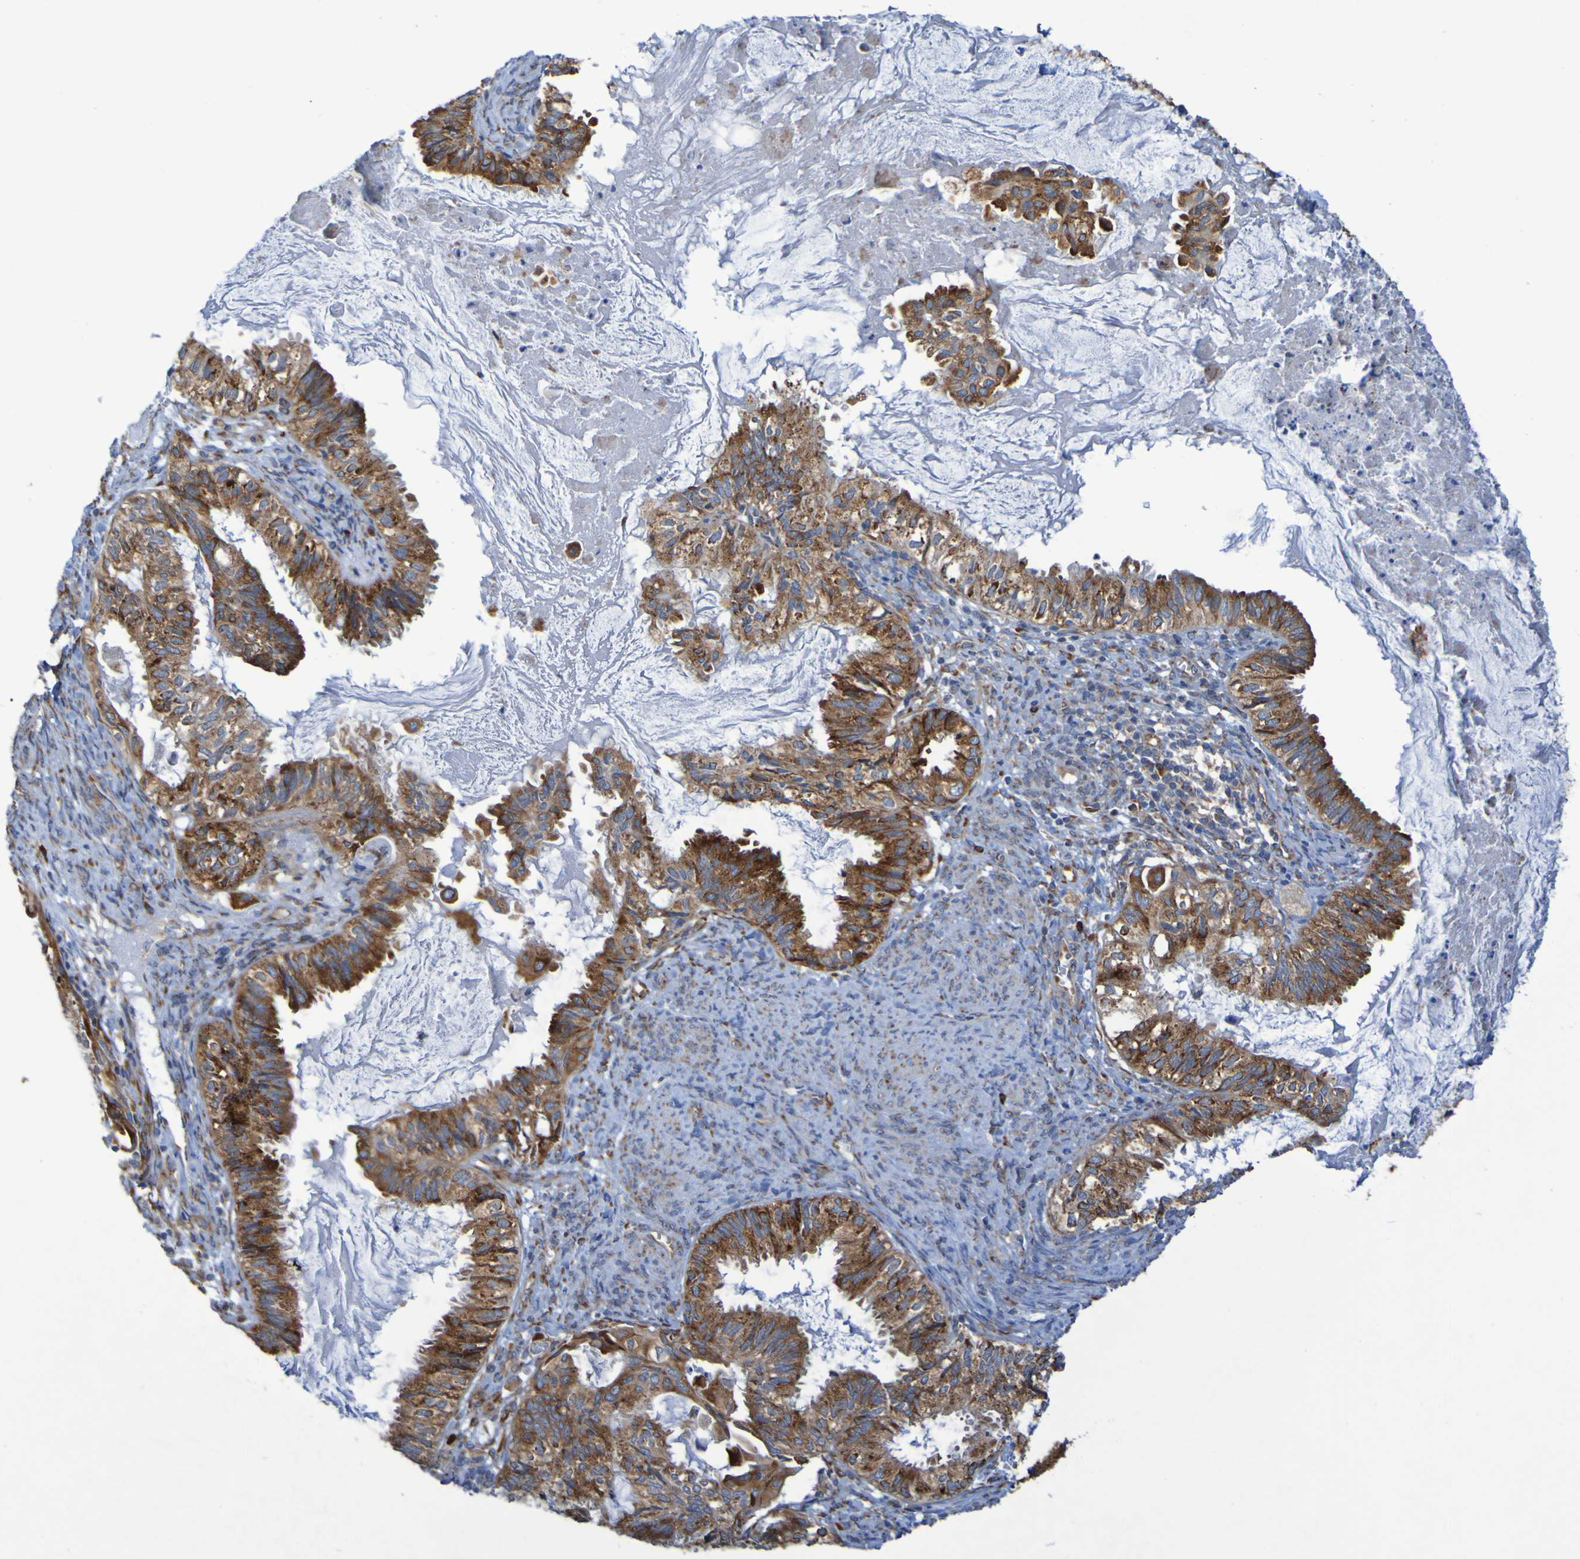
{"staining": {"intensity": "strong", "quantity": ">75%", "location": "cytoplasmic/membranous"}, "tissue": "cervical cancer", "cell_type": "Tumor cells", "image_type": "cancer", "snomed": [{"axis": "morphology", "description": "Normal tissue, NOS"}, {"axis": "morphology", "description": "Adenocarcinoma, NOS"}, {"axis": "topography", "description": "Cervix"}, {"axis": "topography", "description": "Endometrium"}], "caption": "DAB (3,3'-diaminobenzidine) immunohistochemical staining of cervical adenocarcinoma exhibits strong cytoplasmic/membranous protein staining in approximately >75% of tumor cells.", "gene": "FKBP3", "patient": {"sex": "female", "age": 86}}